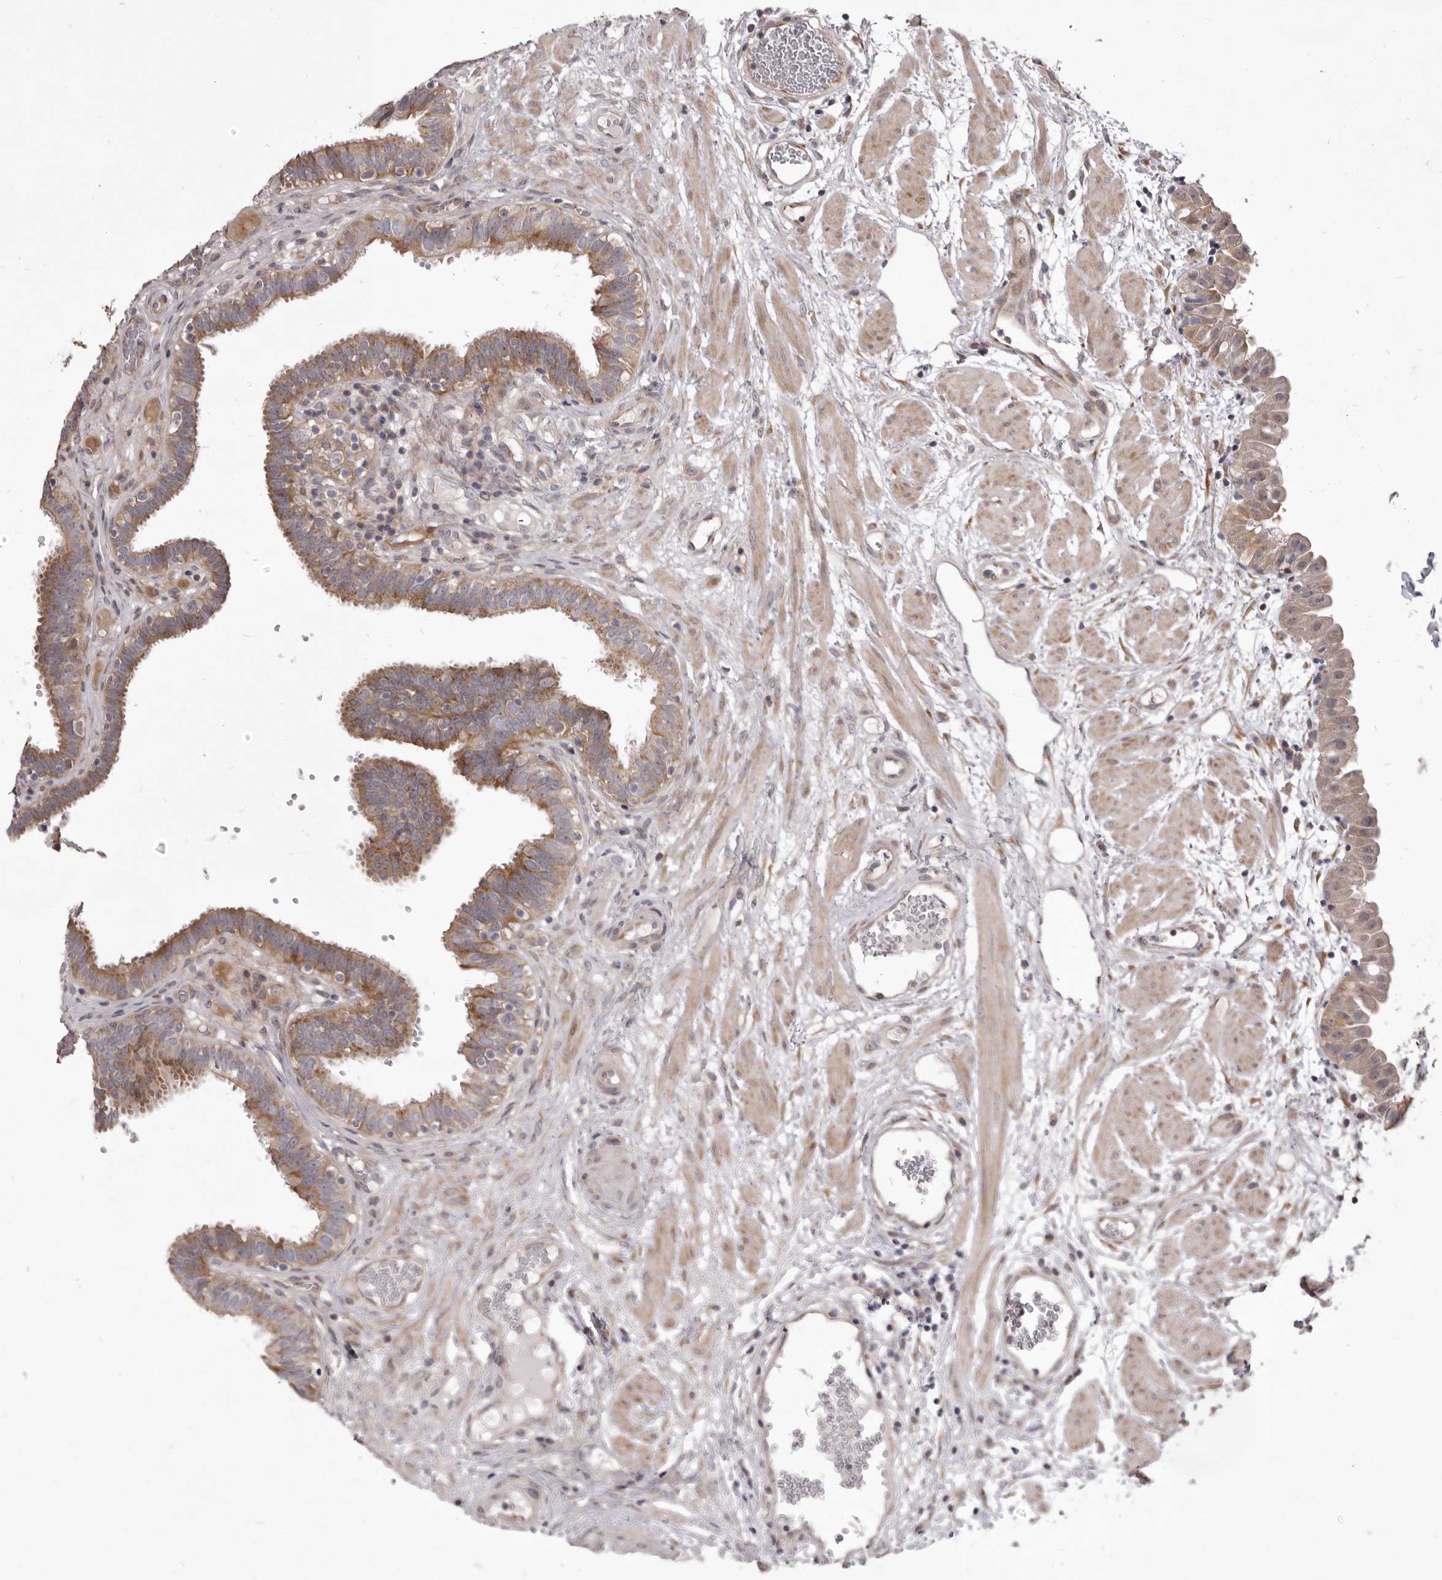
{"staining": {"intensity": "moderate", "quantity": "25%-75%", "location": "cytoplasmic/membranous"}, "tissue": "fallopian tube", "cell_type": "Glandular cells", "image_type": "normal", "snomed": [{"axis": "morphology", "description": "Normal tissue, NOS"}, {"axis": "topography", "description": "Fallopian tube"}, {"axis": "topography", "description": "Placenta"}], "caption": "Approximately 25%-75% of glandular cells in normal human fallopian tube exhibit moderate cytoplasmic/membranous protein expression as visualized by brown immunohistochemical staining.", "gene": "TBC1D8B", "patient": {"sex": "female", "age": 32}}